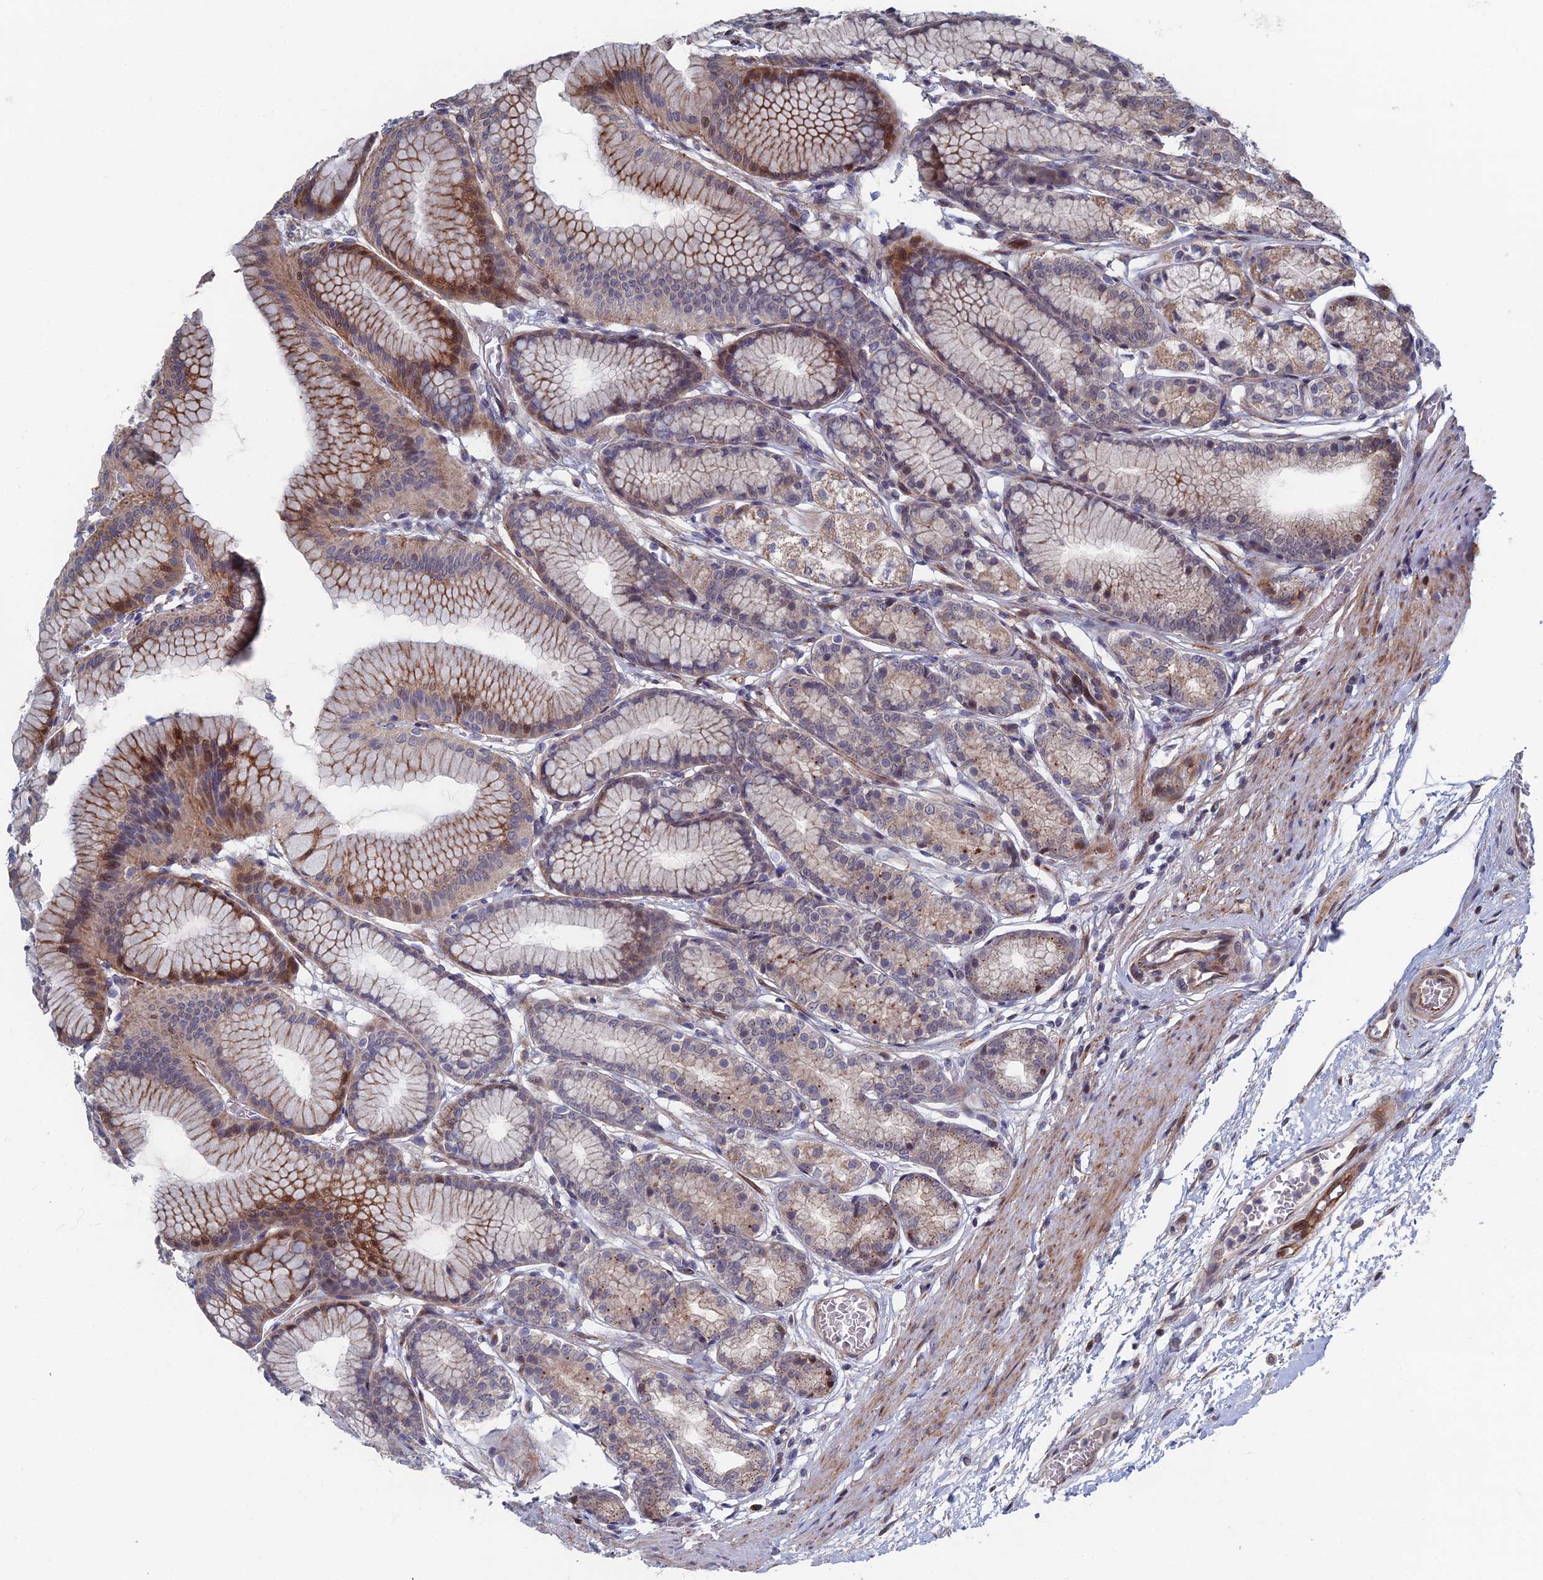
{"staining": {"intensity": "strong", "quantity": "25%-75%", "location": "cytoplasmic/membranous,nuclear"}, "tissue": "stomach", "cell_type": "Glandular cells", "image_type": "normal", "snomed": [{"axis": "morphology", "description": "Normal tissue, NOS"}, {"axis": "morphology", "description": "Adenocarcinoma, NOS"}, {"axis": "morphology", "description": "Adenocarcinoma, High grade"}, {"axis": "topography", "description": "Stomach, upper"}, {"axis": "topography", "description": "Stomach"}], "caption": "A high-resolution micrograph shows immunohistochemistry staining of benign stomach, which demonstrates strong cytoplasmic/membranous,nuclear expression in about 25%-75% of glandular cells. (DAB IHC with brightfield microscopy, high magnification).", "gene": "GTF2IRD1", "patient": {"sex": "female", "age": 65}}